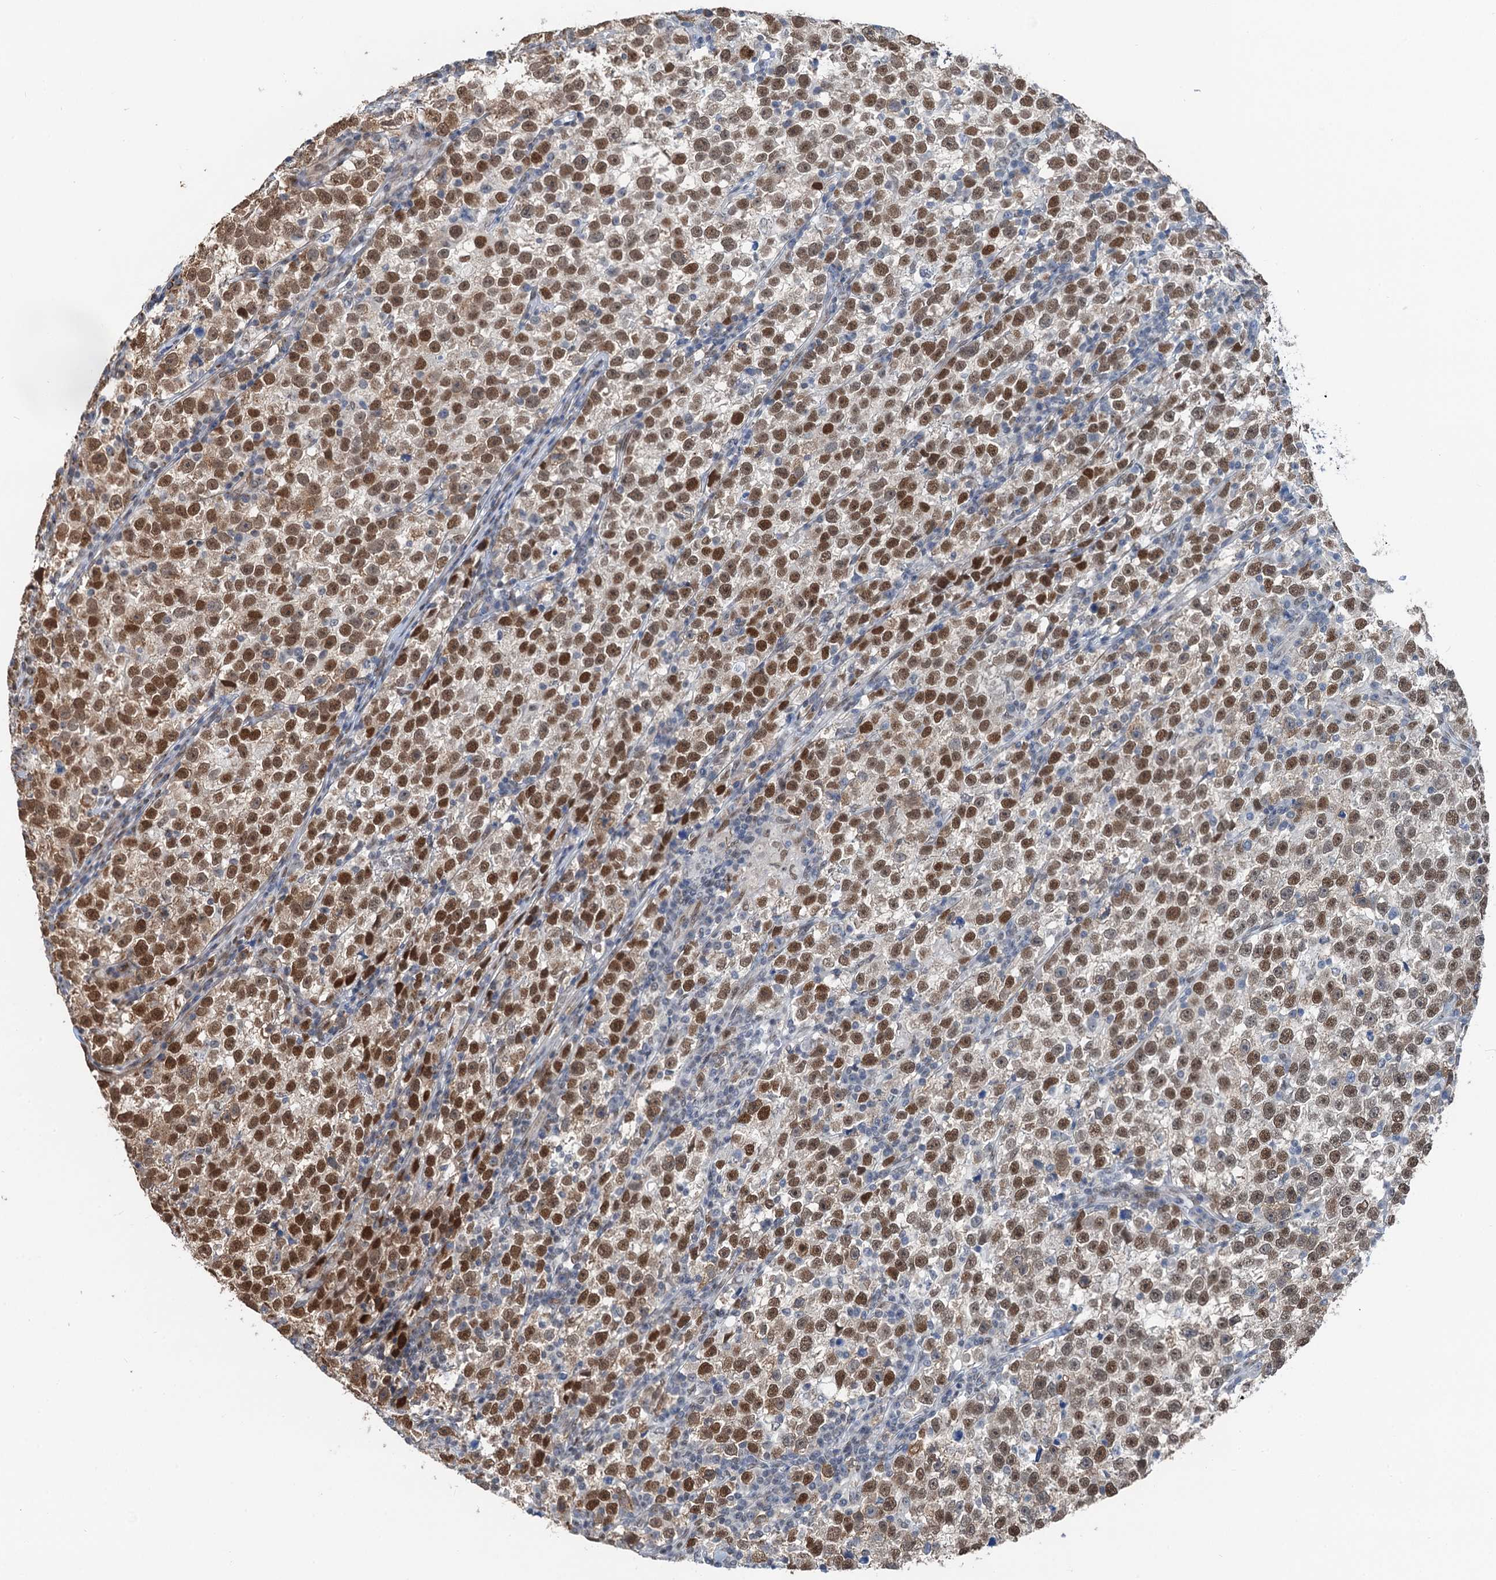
{"staining": {"intensity": "strong", "quantity": ">75%", "location": "nuclear"}, "tissue": "testis cancer", "cell_type": "Tumor cells", "image_type": "cancer", "snomed": [{"axis": "morphology", "description": "Normal tissue, NOS"}, {"axis": "morphology", "description": "Seminoma, NOS"}, {"axis": "topography", "description": "Testis"}], "caption": "Immunohistochemistry micrograph of neoplastic tissue: testis cancer stained using immunohistochemistry (IHC) reveals high levels of strong protein expression localized specifically in the nuclear of tumor cells, appearing as a nuclear brown color.", "gene": "CFDP1", "patient": {"sex": "male", "age": 43}}